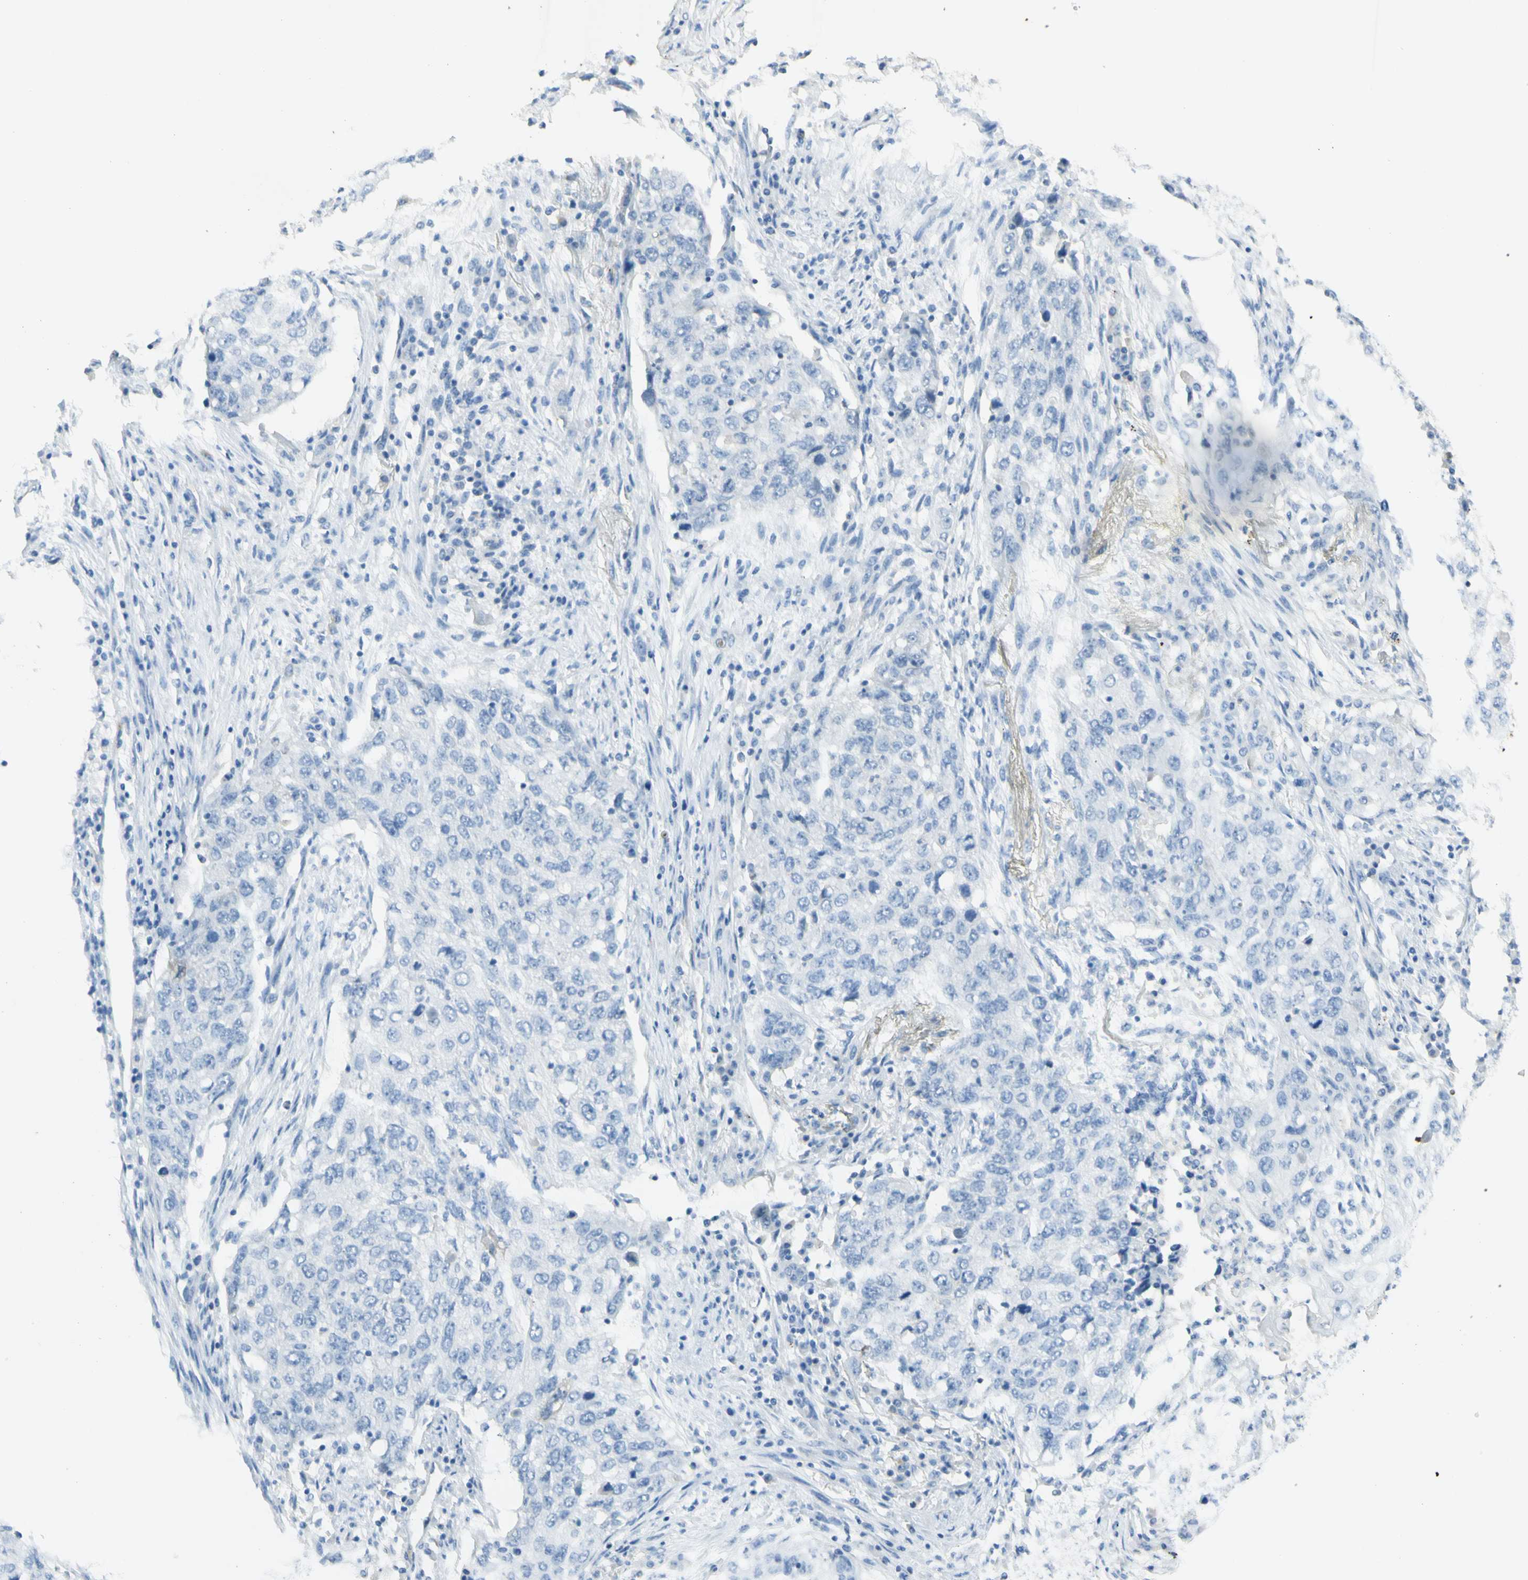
{"staining": {"intensity": "negative", "quantity": "none", "location": "none"}, "tissue": "lung cancer", "cell_type": "Tumor cells", "image_type": "cancer", "snomed": [{"axis": "morphology", "description": "Squamous cell carcinoma, NOS"}, {"axis": "topography", "description": "Lung"}], "caption": "This is an IHC micrograph of lung squamous cell carcinoma. There is no positivity in tumor cells.", "gene": "GDF15", "patient": {"sex": "female", "age": 63}}